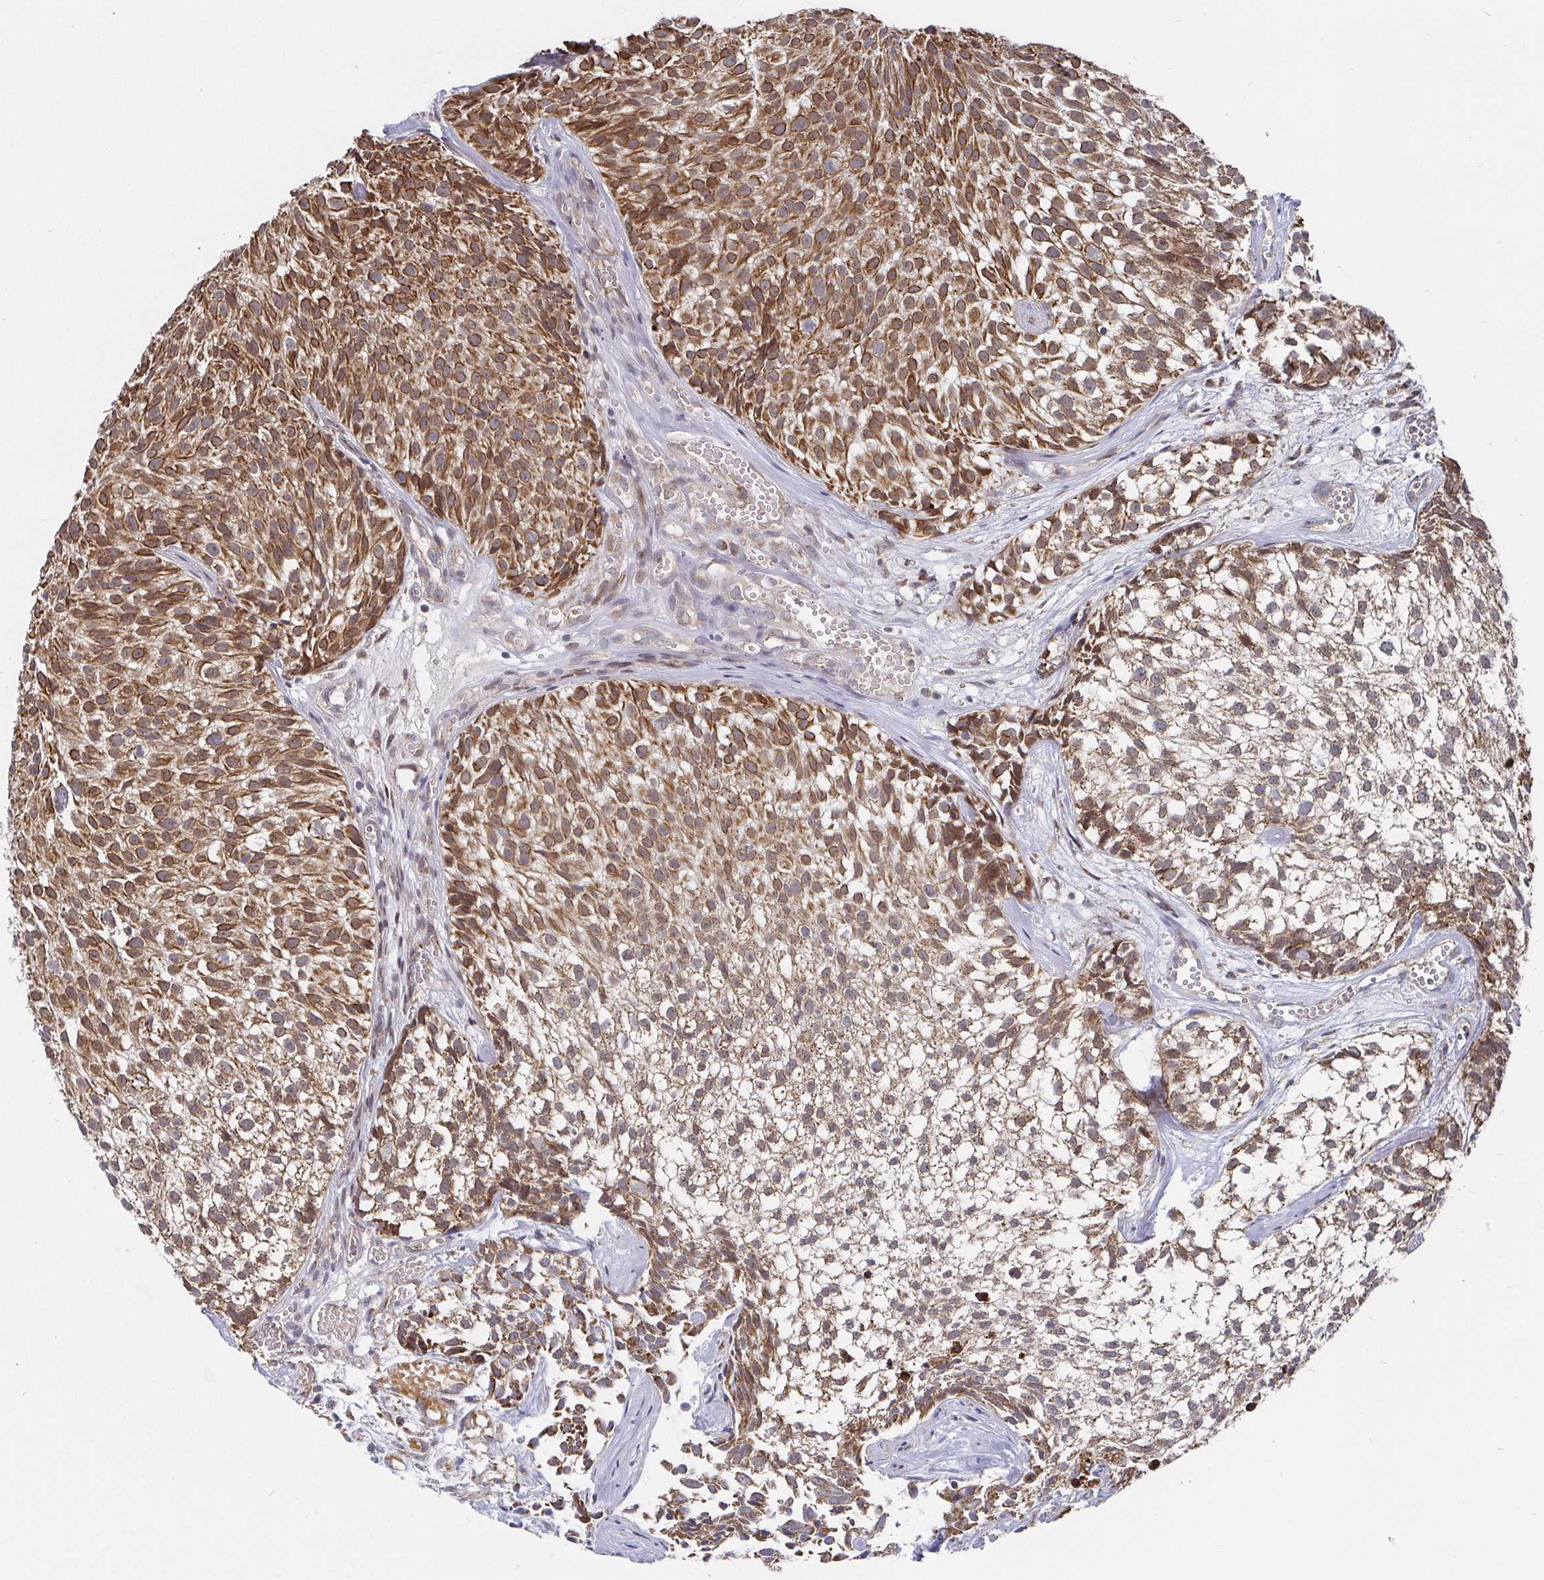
{"staining": {"intensity": "moderate", "quantity": ">75%", "location": "cytoplasmic/membranous"}, "tissue": "urothelial cancer", "cell_type": "Tumor cells", "image_type": "cancer", "snomed": [{"axis": "morphology", "description": "Urothelial carcinoma, Low grade"}, {"axis": "topography", "description": "Urinary bladder"}], "caption": "A medium amount of moderate cytoplasmic/membranous expression is identified in about >75% of tumor cells in low-grade urothelial carcinoma tissue.", "gene": "PDF", "patient": {"sex": "male", "age": 70}}